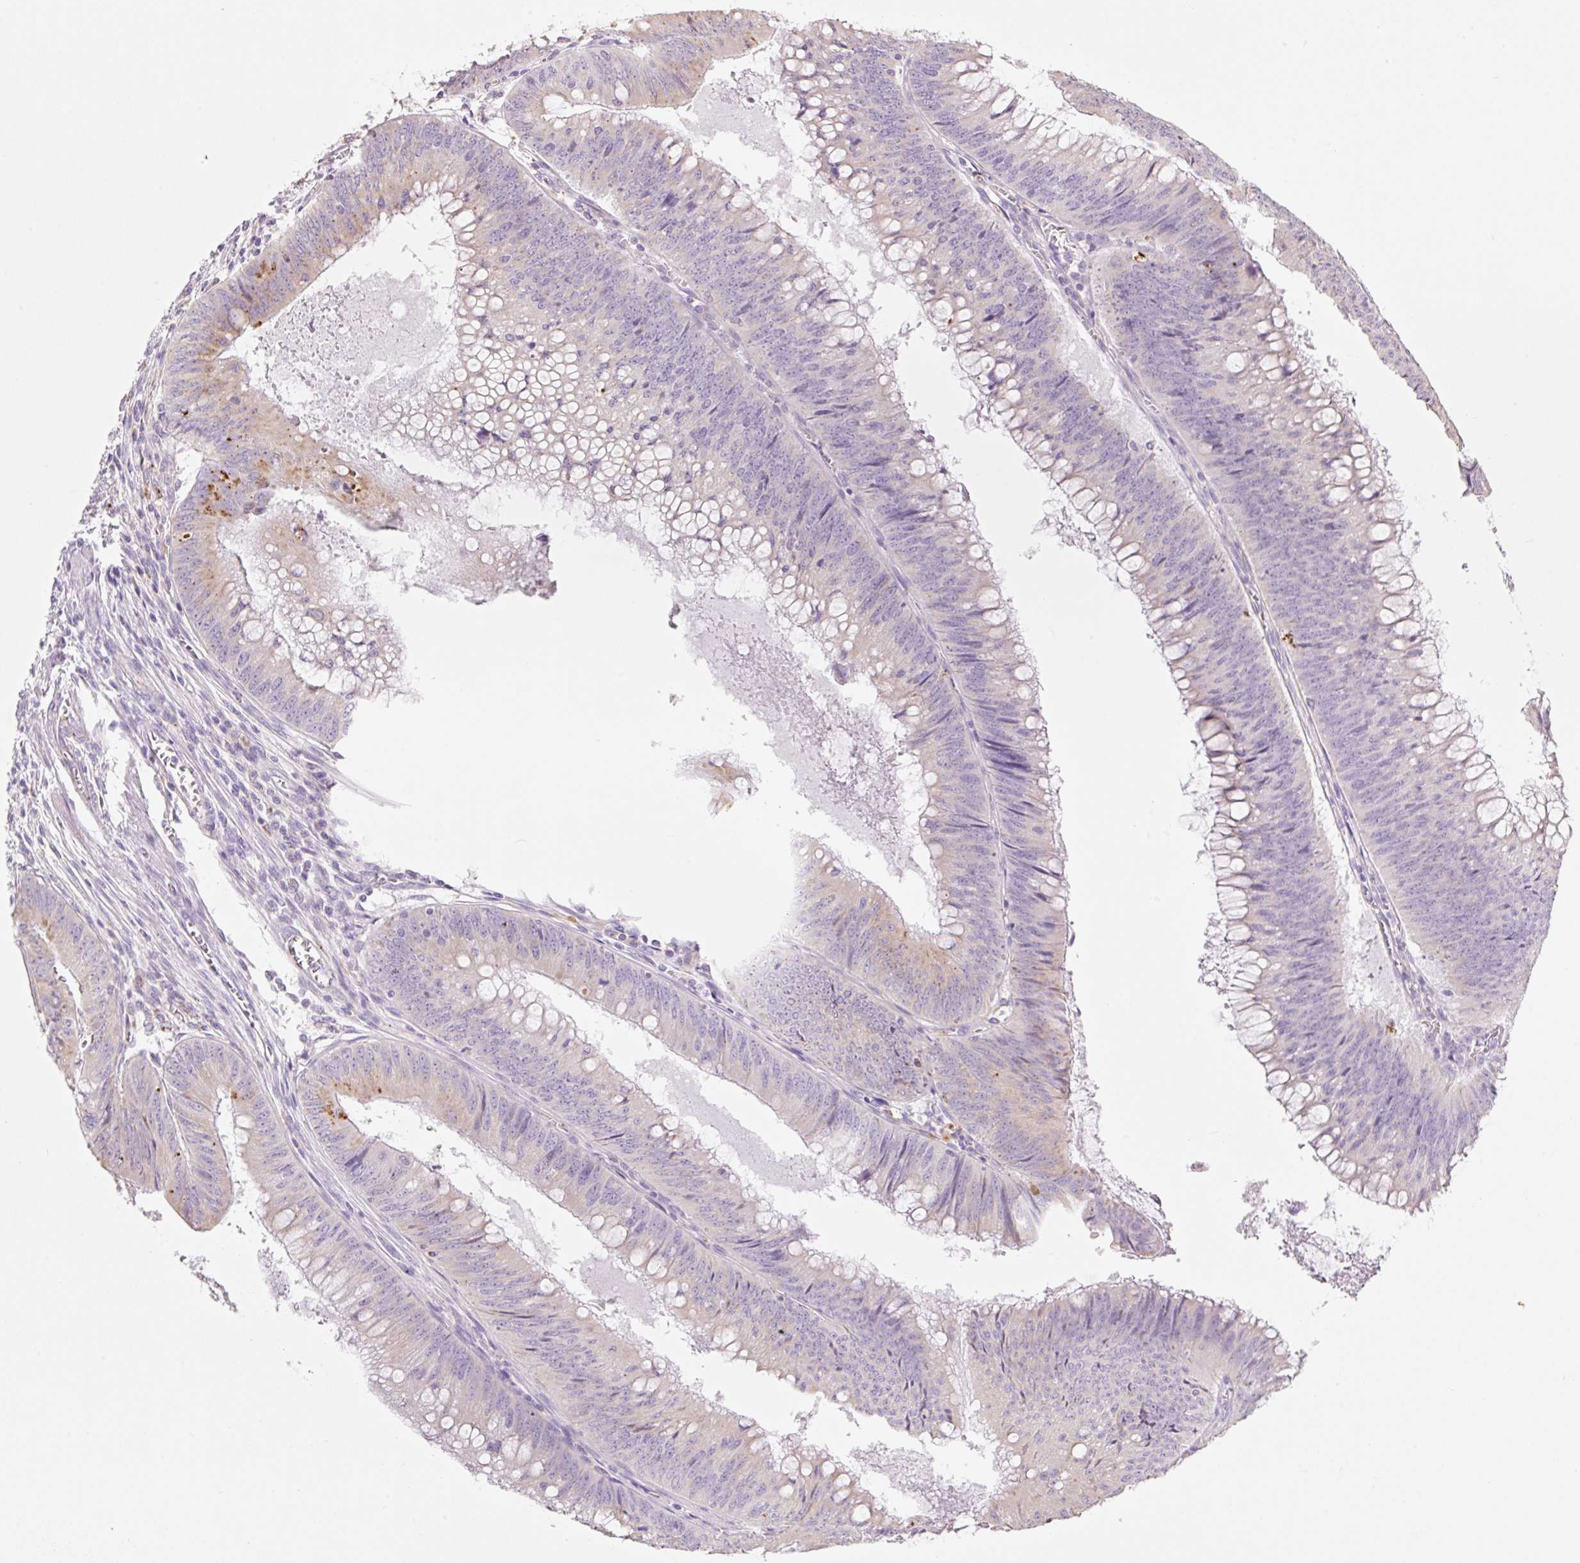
{"staining": {"intensity": "moderate", "quantity": "<25%", "location": "cytoplasmic/membranous"}, "tissue": "colorectal cancer", "cell_type": "Tumor cells", "image_type": "cancer", "snomed": [{"axis": "morphology", "description": "Adenocarcinoma, NOS"}, {"axis": "topography", "description": "Rectum"}], "caption": "Immunohistochemical staining of colorectal cancer reveals moderate cytoplasmic/membranous protein expression in approximately <25% of tumor cells. (DAB (3,3'-diaminobenzidine) IHC, brown staining for protein, blue staining for nuclei).", "gene": "CLEC3A", "patient": {"sex": "female", "age": 72}}